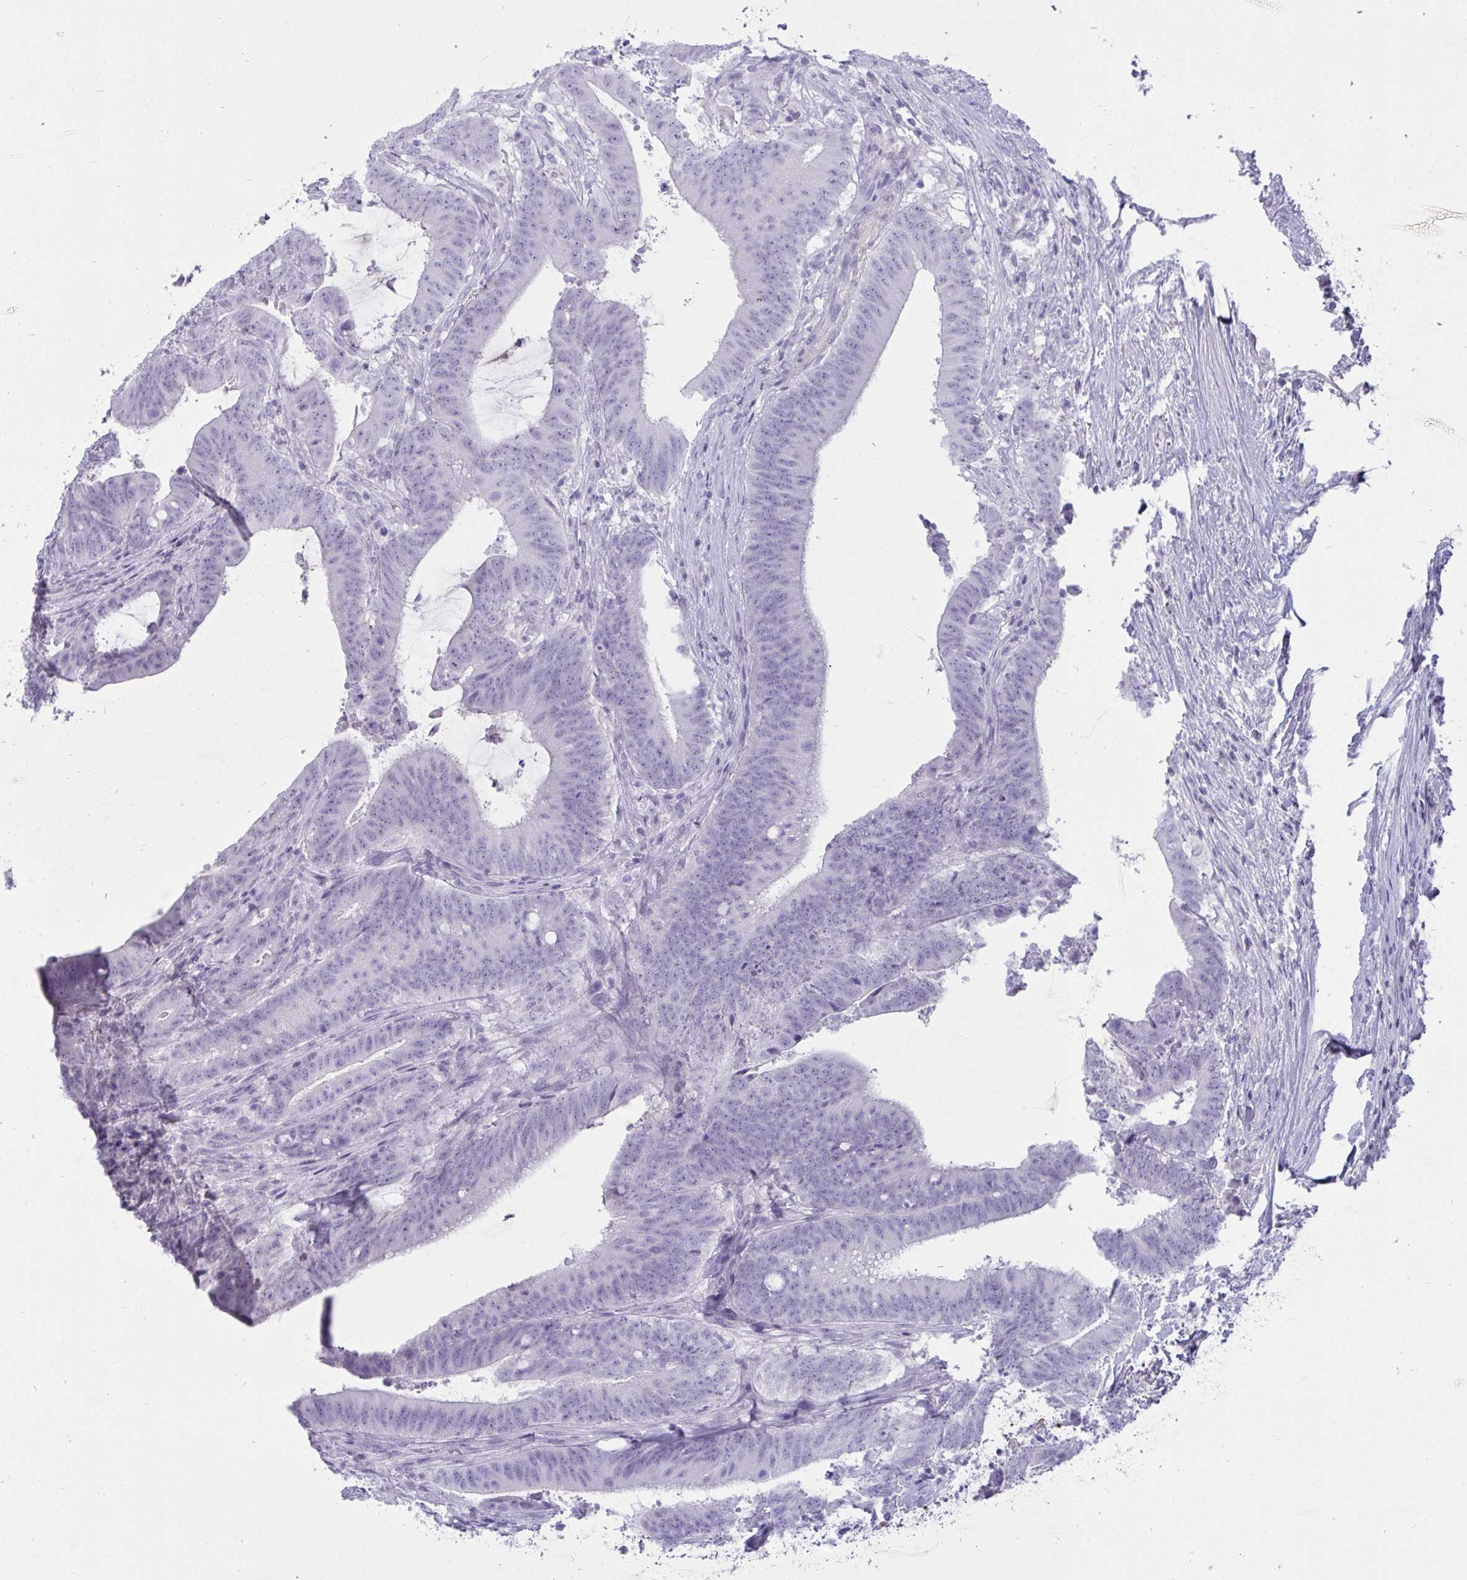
{"staining": {"intensity": "negative", "quantity": "none", "location": "none"}, "tissue": "colorectal cancer", "cell_type": "Tumor cells", "image_type": "cancer", "snomed": [{"axis": "morphology", "description": "Adenocarcinoma, NOS"}, {"axis": "topography", "description": "Colon"}], "caption": "This is an IHC histopathology image of colorectal adenocarcinoma. There is no staining in tumor cells.", "gene": "HSPB6", "patient": {"sex": "female", "age": 43}}